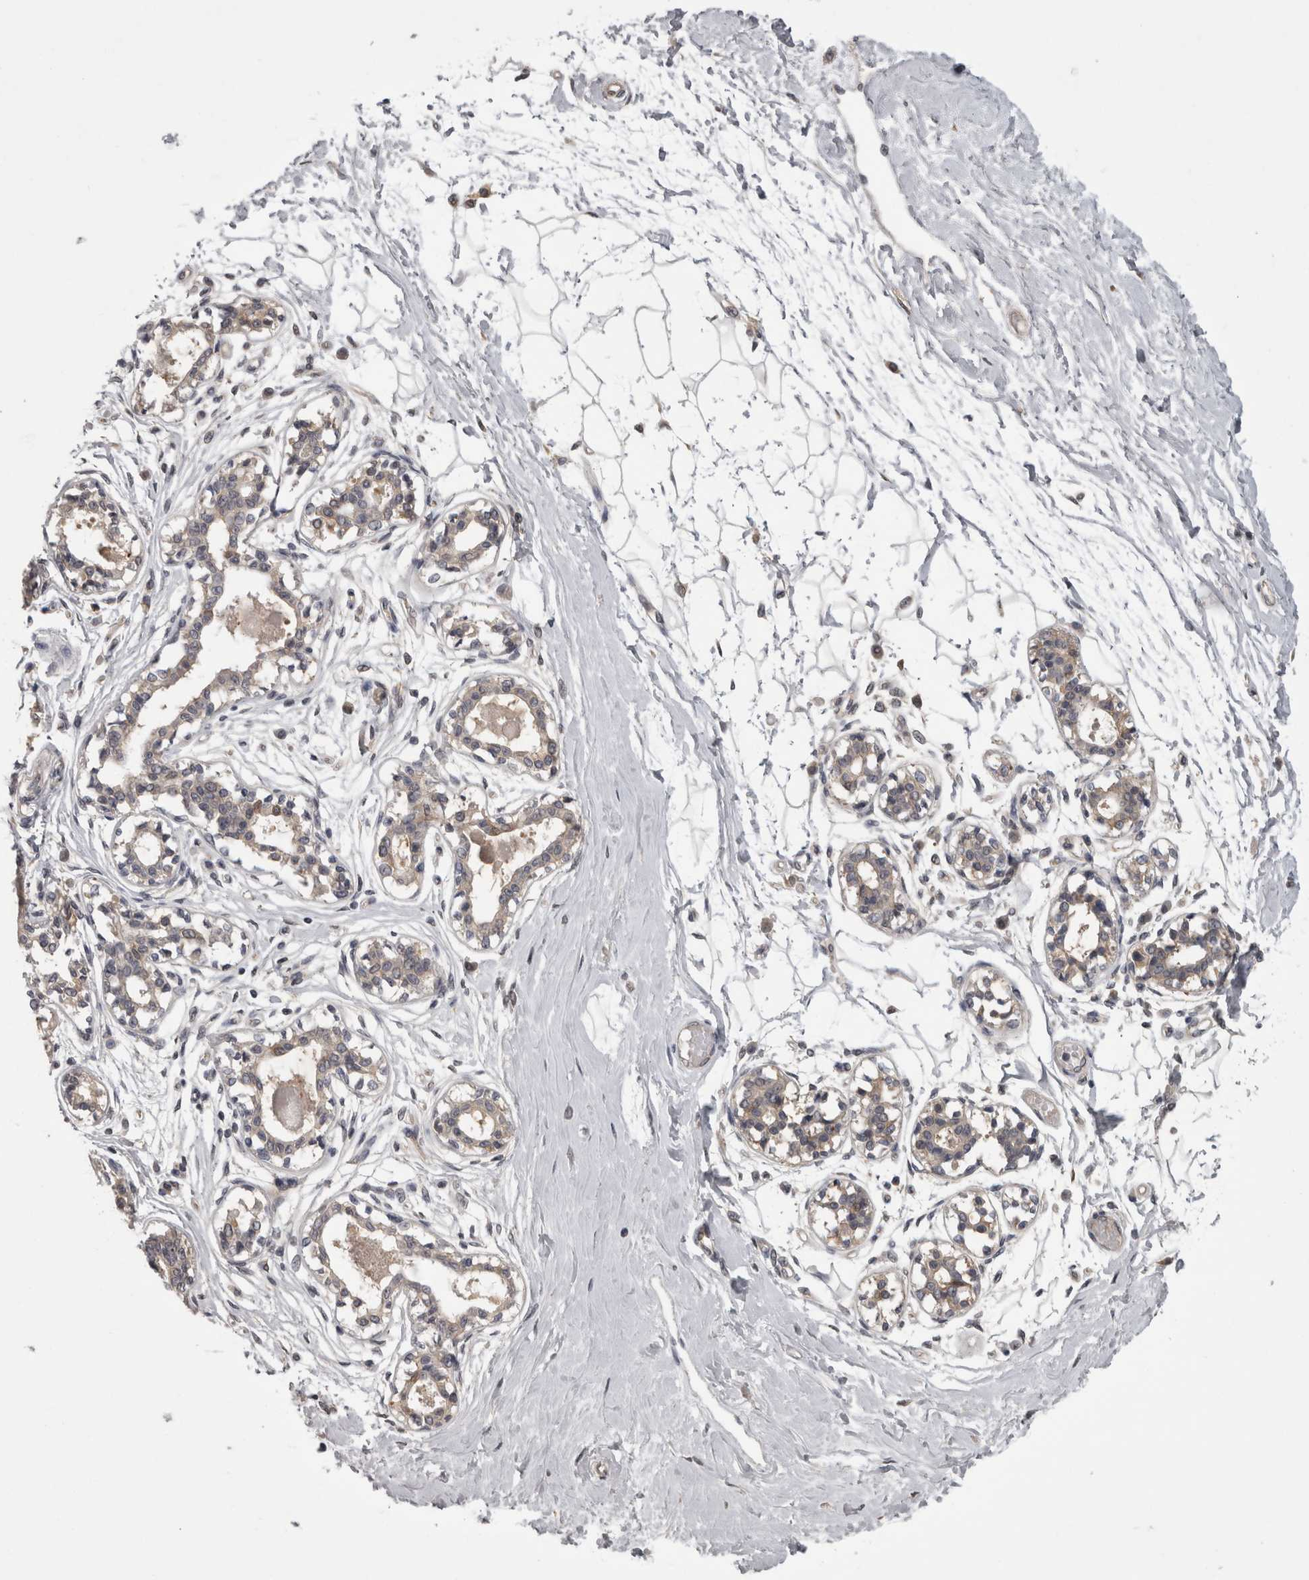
{"staining": {"intensity": "negative", "quantity": "none", "location": "none"}, "tissue": "breast", "cell_type": "Adipocytes", "image_type": "normal", "snomed": [{"axis": "morphology", "description": "Normal tissue, NOS"}, {"axis": "topography", "description": "Breast"}], "caption": "Immunohistochemistry (IHC) photomicrograph of benign breast: breast stained with DAB (3,3'-diaminobenzidine) displays no significant protein positivity in adipocytes. (DAB immunohistochemistry (IHC), high magnification).", "gene": "APRT", "patient": {"sex": "female", "age": 45}}